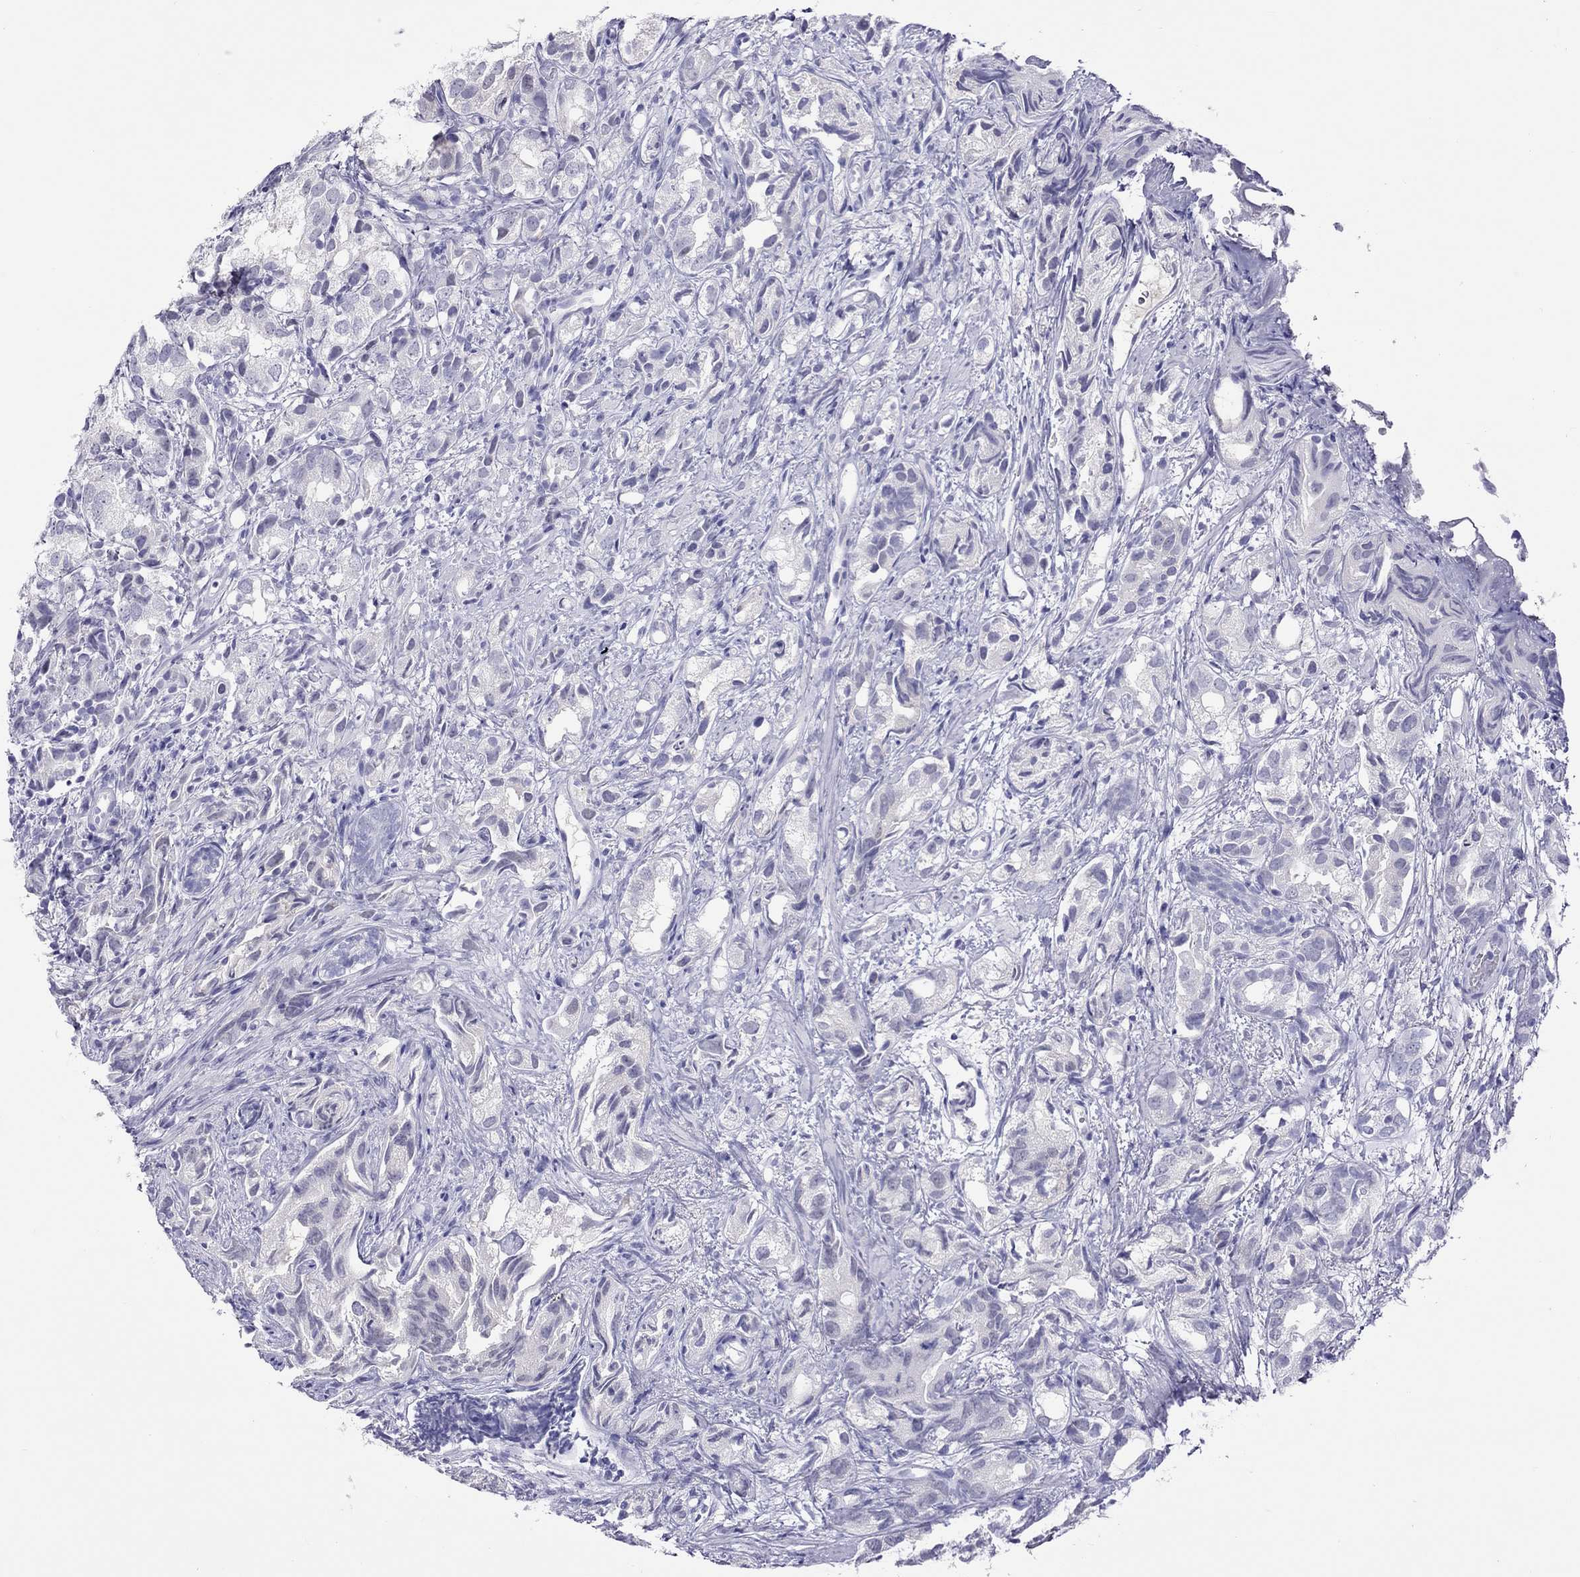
{"staining": {"intensity": "negative", "quantity": "none", "location": "none"}, "tissue": "prostate cancer", "cell_type": "Tumor cells", "image_type": "cancer", "snomed": [{"axis": "morphology", "description": "Adenocarcinoma, High grade"}, {"axis": "topography", "description": "Prostate"}], "caption": "A high-resolution histopathology image shows IHC staining of high-grade adenocarcinoma (prostate), which reveals no significant staining in tumor cells. (Brightfield microscopy of DAB (3,3'-diaminobenzidine) immunohistochemistry at high magnification).", "gene": "CHRNB3", "patient": {"sex": "male", "age": 82}}